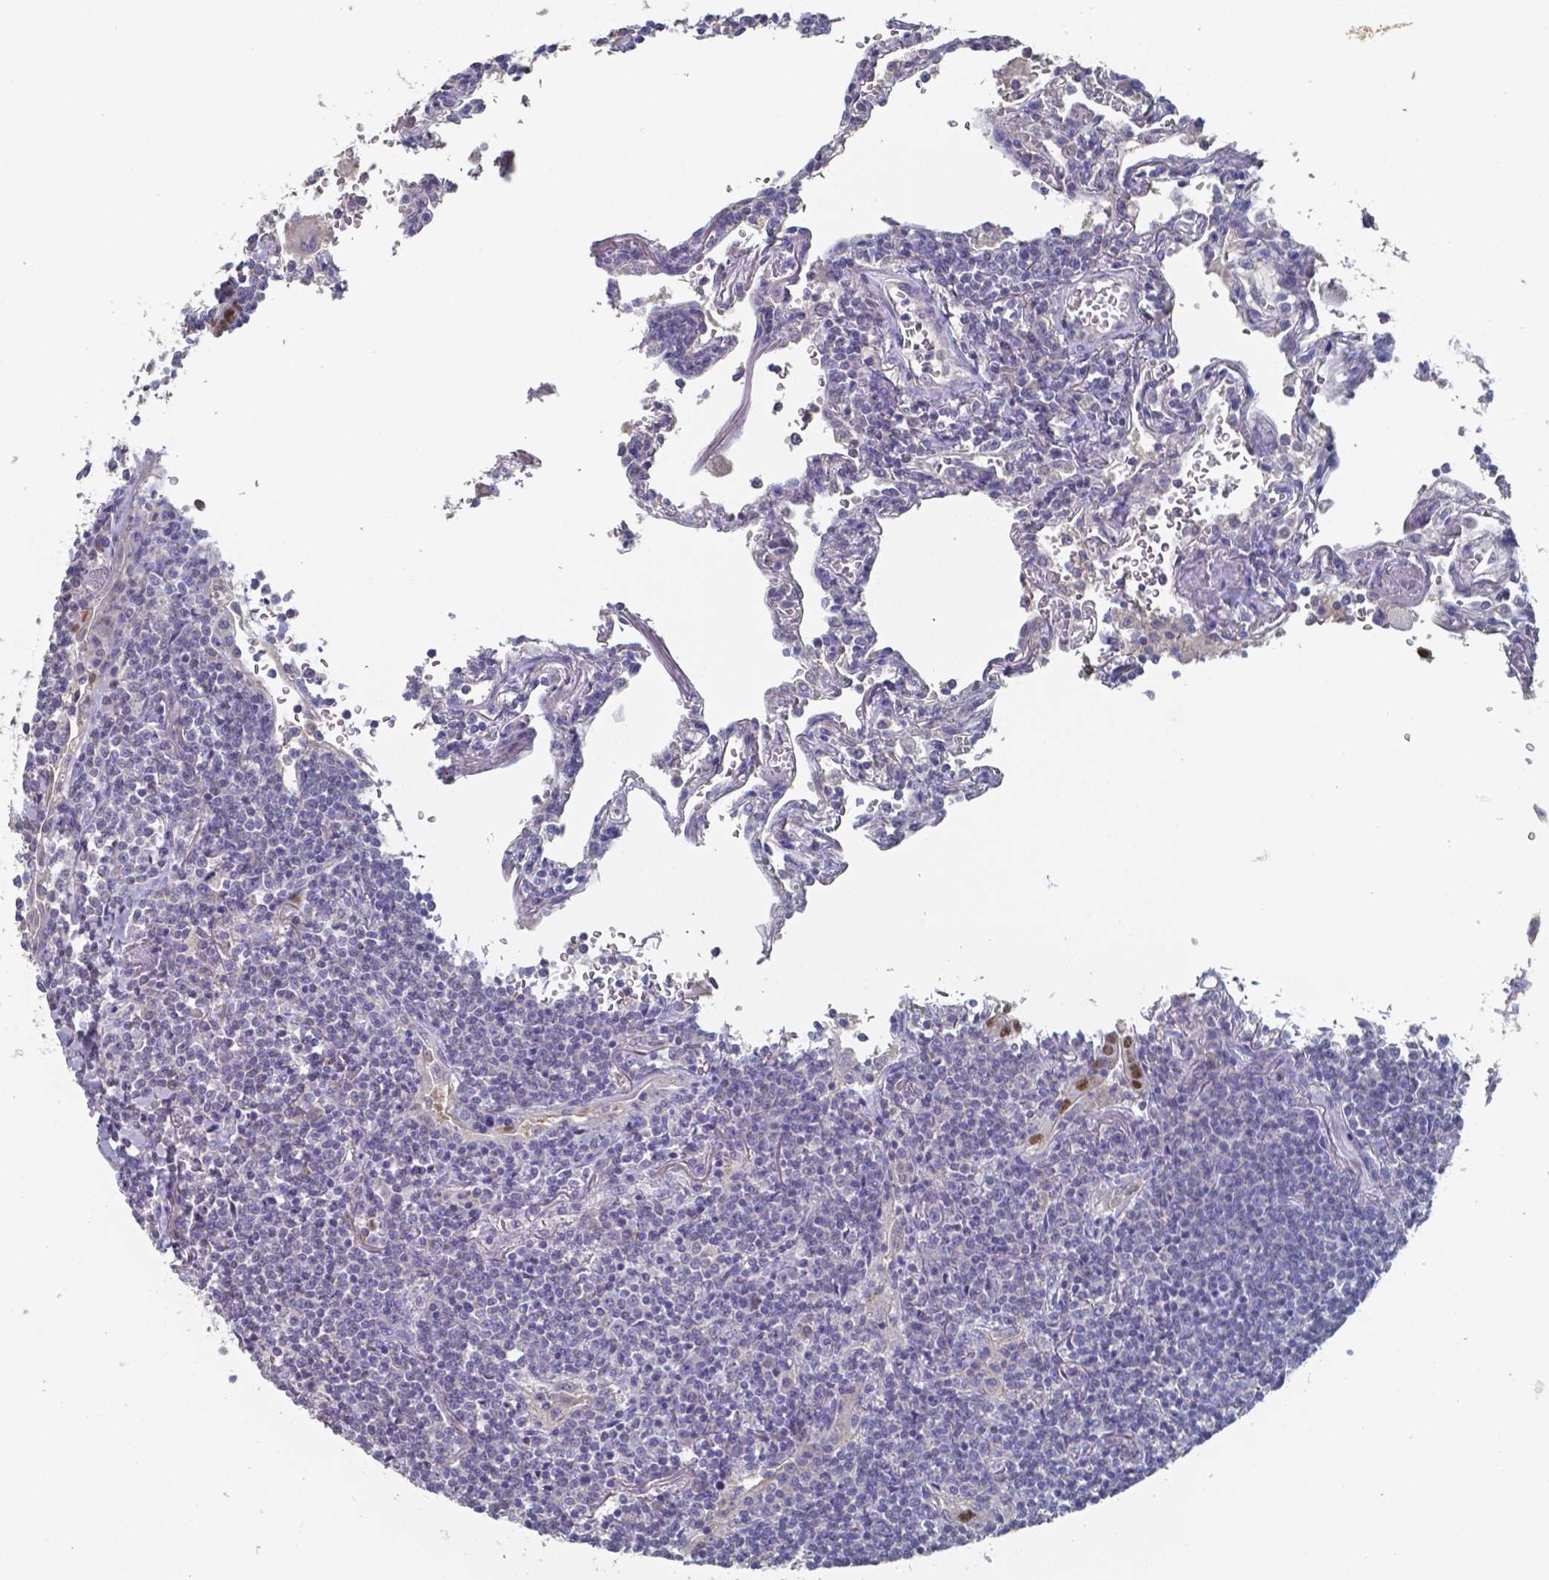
{"staining": {"intensity": "negative", "quantity": "none", "location": "none"}, "tissue": "lymphoma", "cell_type": "Tumor cells", "image_type": "cancer", "snomed": [{"axis": "morphology", "description": "Malignant lymphoma, non-Hodgkin's type, Low grade"}, {"axis": "topography", "description": "Lung"}], "caption": "Immunohistochemical staining of low-grade malignant lymphoma, non-Hodgkin's type reveals no significant expression in tumor cells.", "gene": "FOXJ1", "patient": {"sex": "female", "age": 71}}